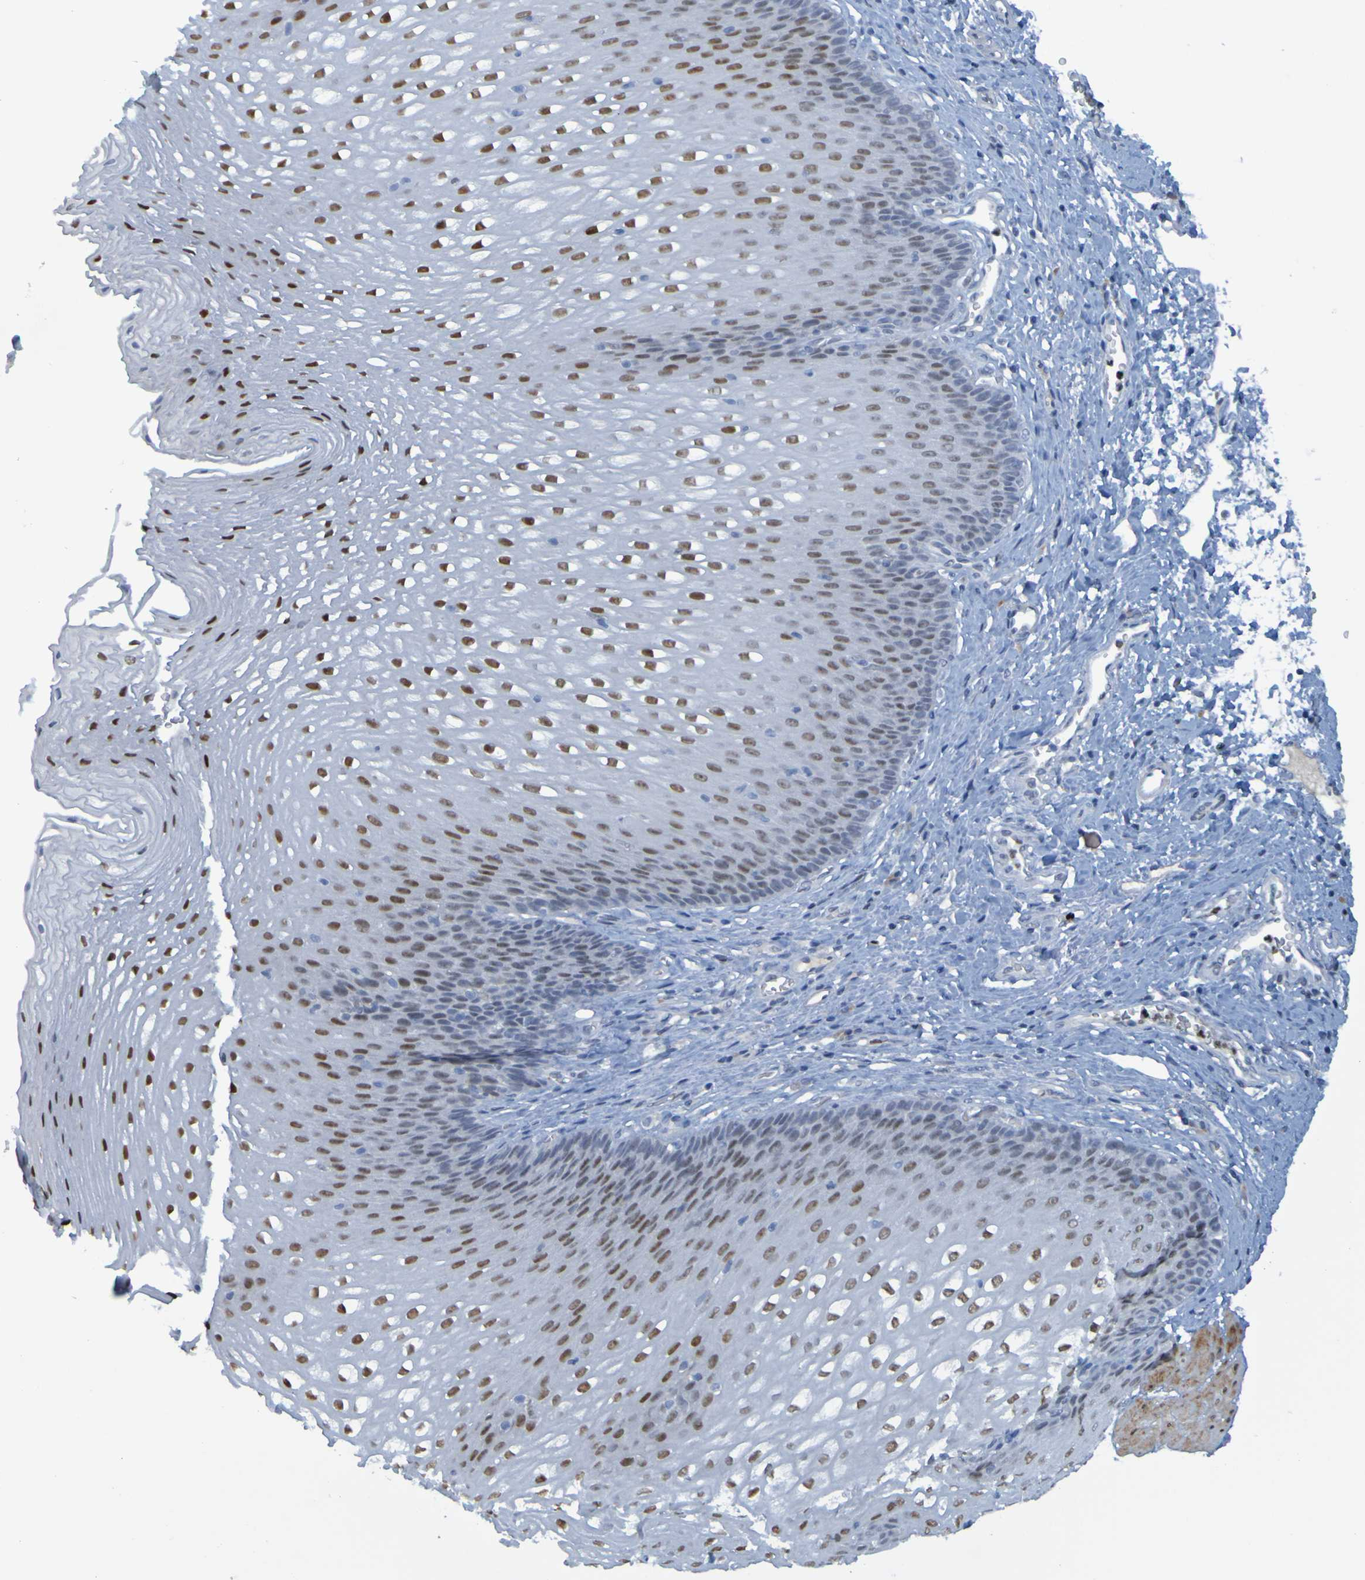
{"staining": {"intensity": "moderate", "quantity": ">75%", "location": "nuclear"}, "tissue": "esophagus", "cell_type": "Squamous epithelial cells", "image_type": "normal", "snomed": [{"axis": "morphology", "description": "Normal tissue, NOS"}, {"axis": "topography", "description": "Esophagus"}], "caption": "Moderate nuclear expression is seen in approximately >75% of squamous epithelial cells in benign esophagus.", "gene": "USP36", "patient": {"sex": "male", "age": 48}}